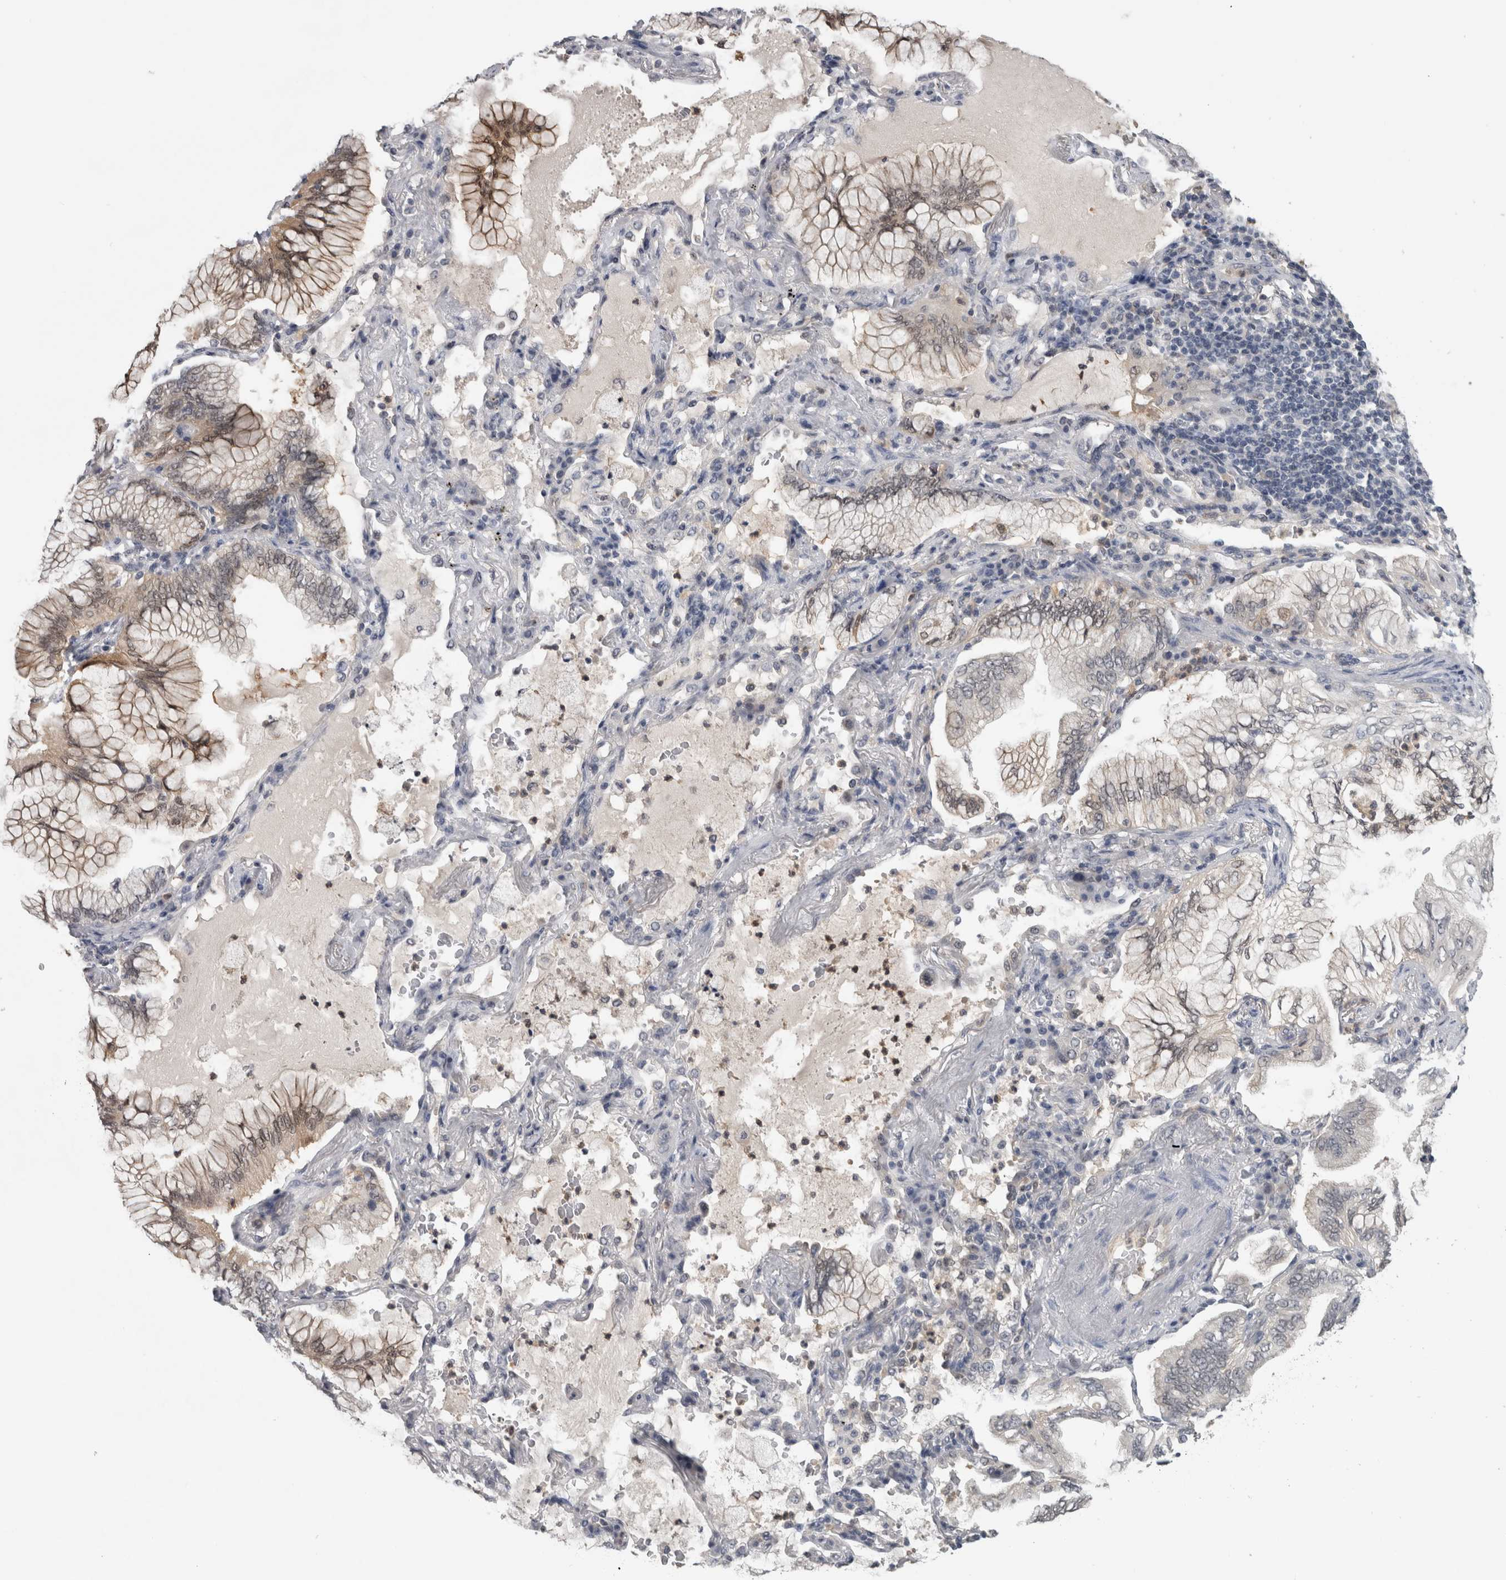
{"staining": {"intensity": "weak", "quantity": "25%-75%", "location": "nuclear"}, "tissue": "lung cancer", "cell_type": "Tumor cells", "image_type": "cancer", "snomed": [{"axis": "morphology", "description": "Adenocarcinoma, NOS"}, {"axis": "topography", "description": "Lung"}], "caption": "A high-resolution micrograph shows IHC staining of lung cancer, which demonstrates weak nuclear positivity in approximately 25%-75% of tumor cells. (Stains: DAB in brown, nuclei in blue, Microscopy: brightfield microscopy at high magnification).", "gene": "NAPRT", "patient": {"sex": "female", "age": 70}}